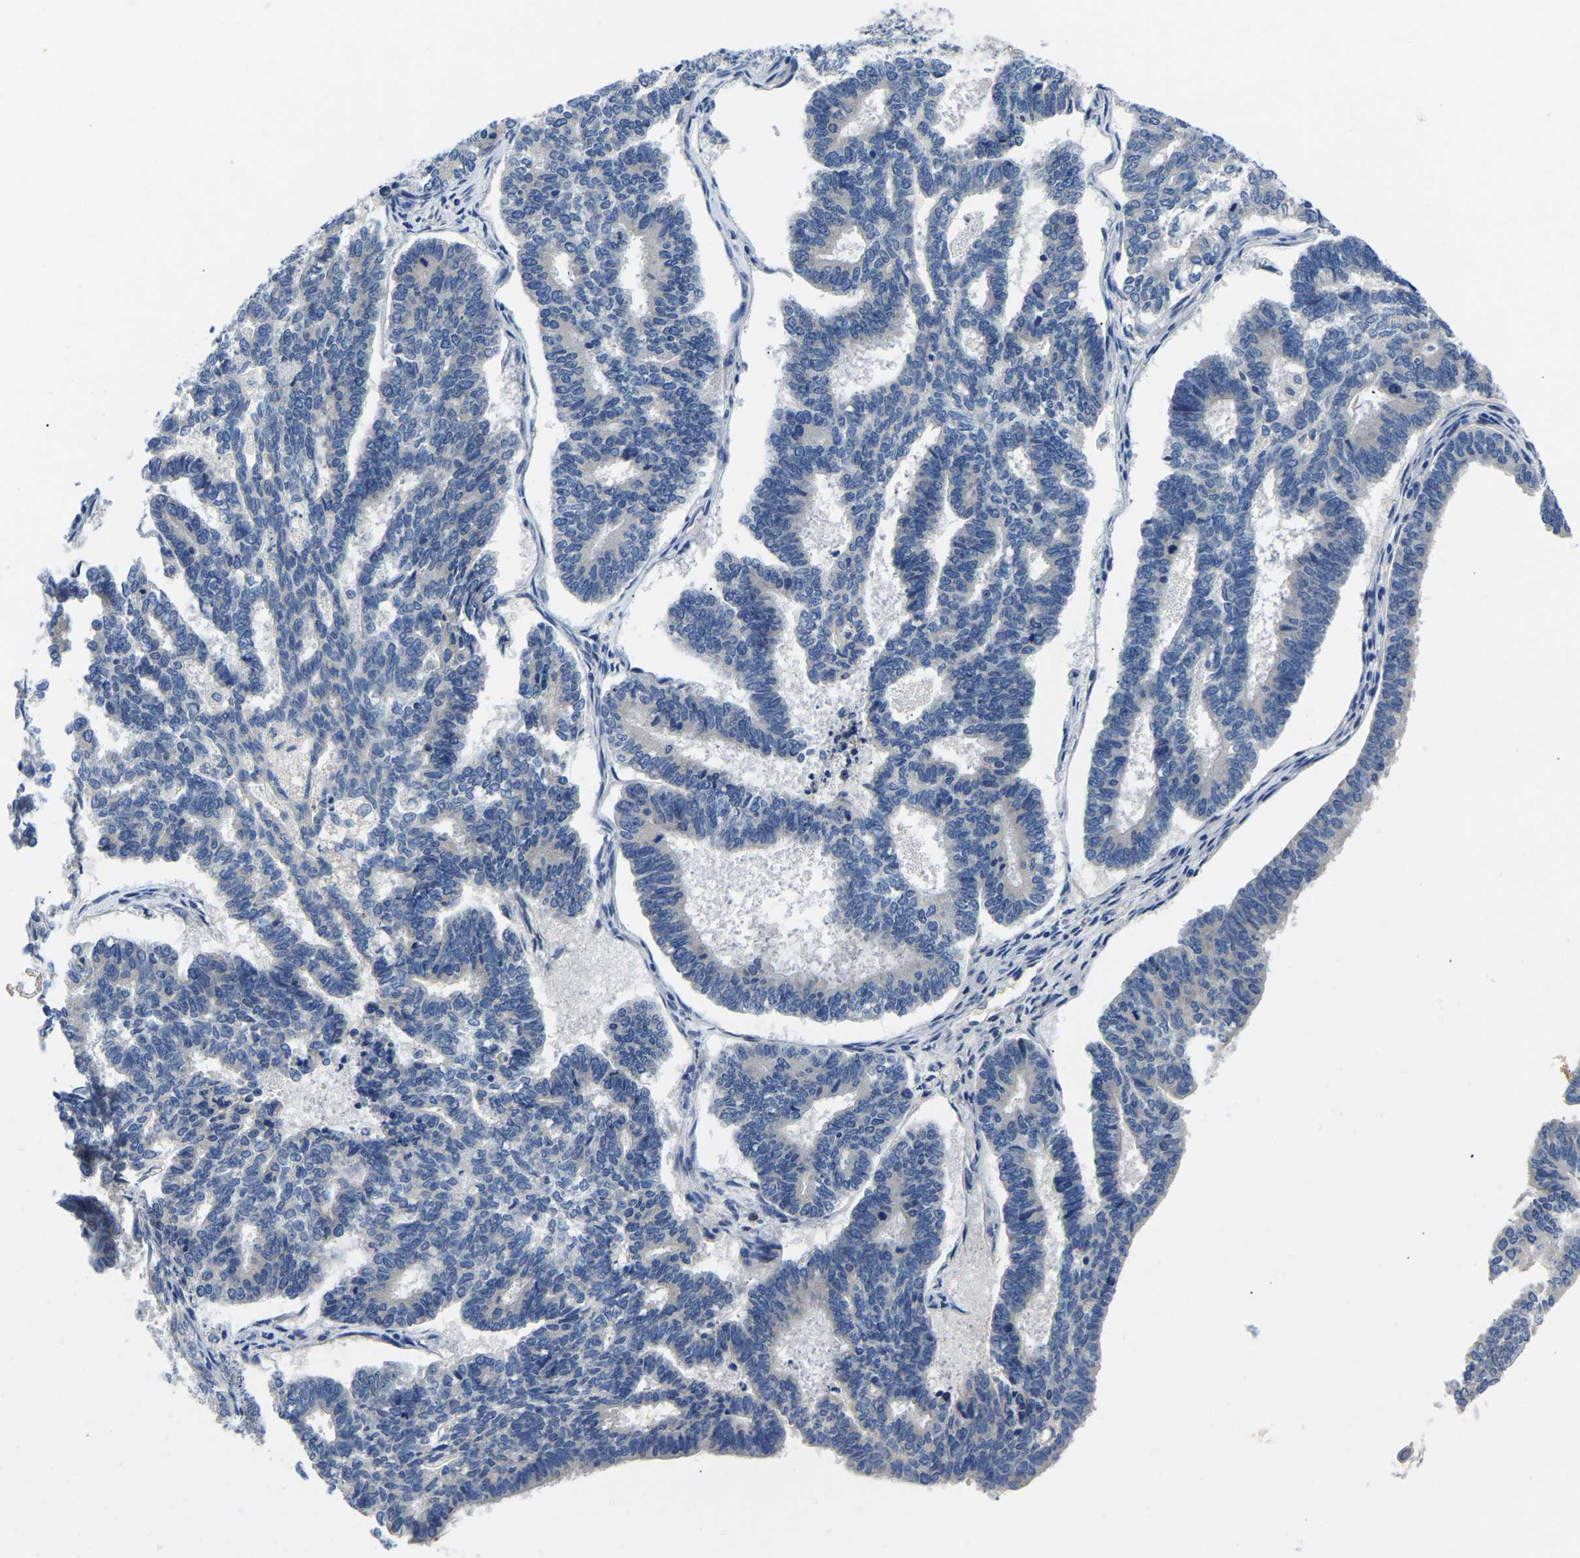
{"staining": {"intensity": "negative", "quantity": "none", "location": "none"}, "tissue": "endometrial cancer", "cell_type": "Tumor cells", "image_type": "cancer", "snomed": [{"axis": "morphology", "description": "Adenocarcinoma, NOS"}, {"axis": "topography", "description": "Endometrium"}], "caption": "Endometrial adenocarcinoma stained for a protein using immunohistochemistry demonstrates no positivity tumor cells.", "gene": "TOR1B", "patient": {"sex": "female", "age": 70}}